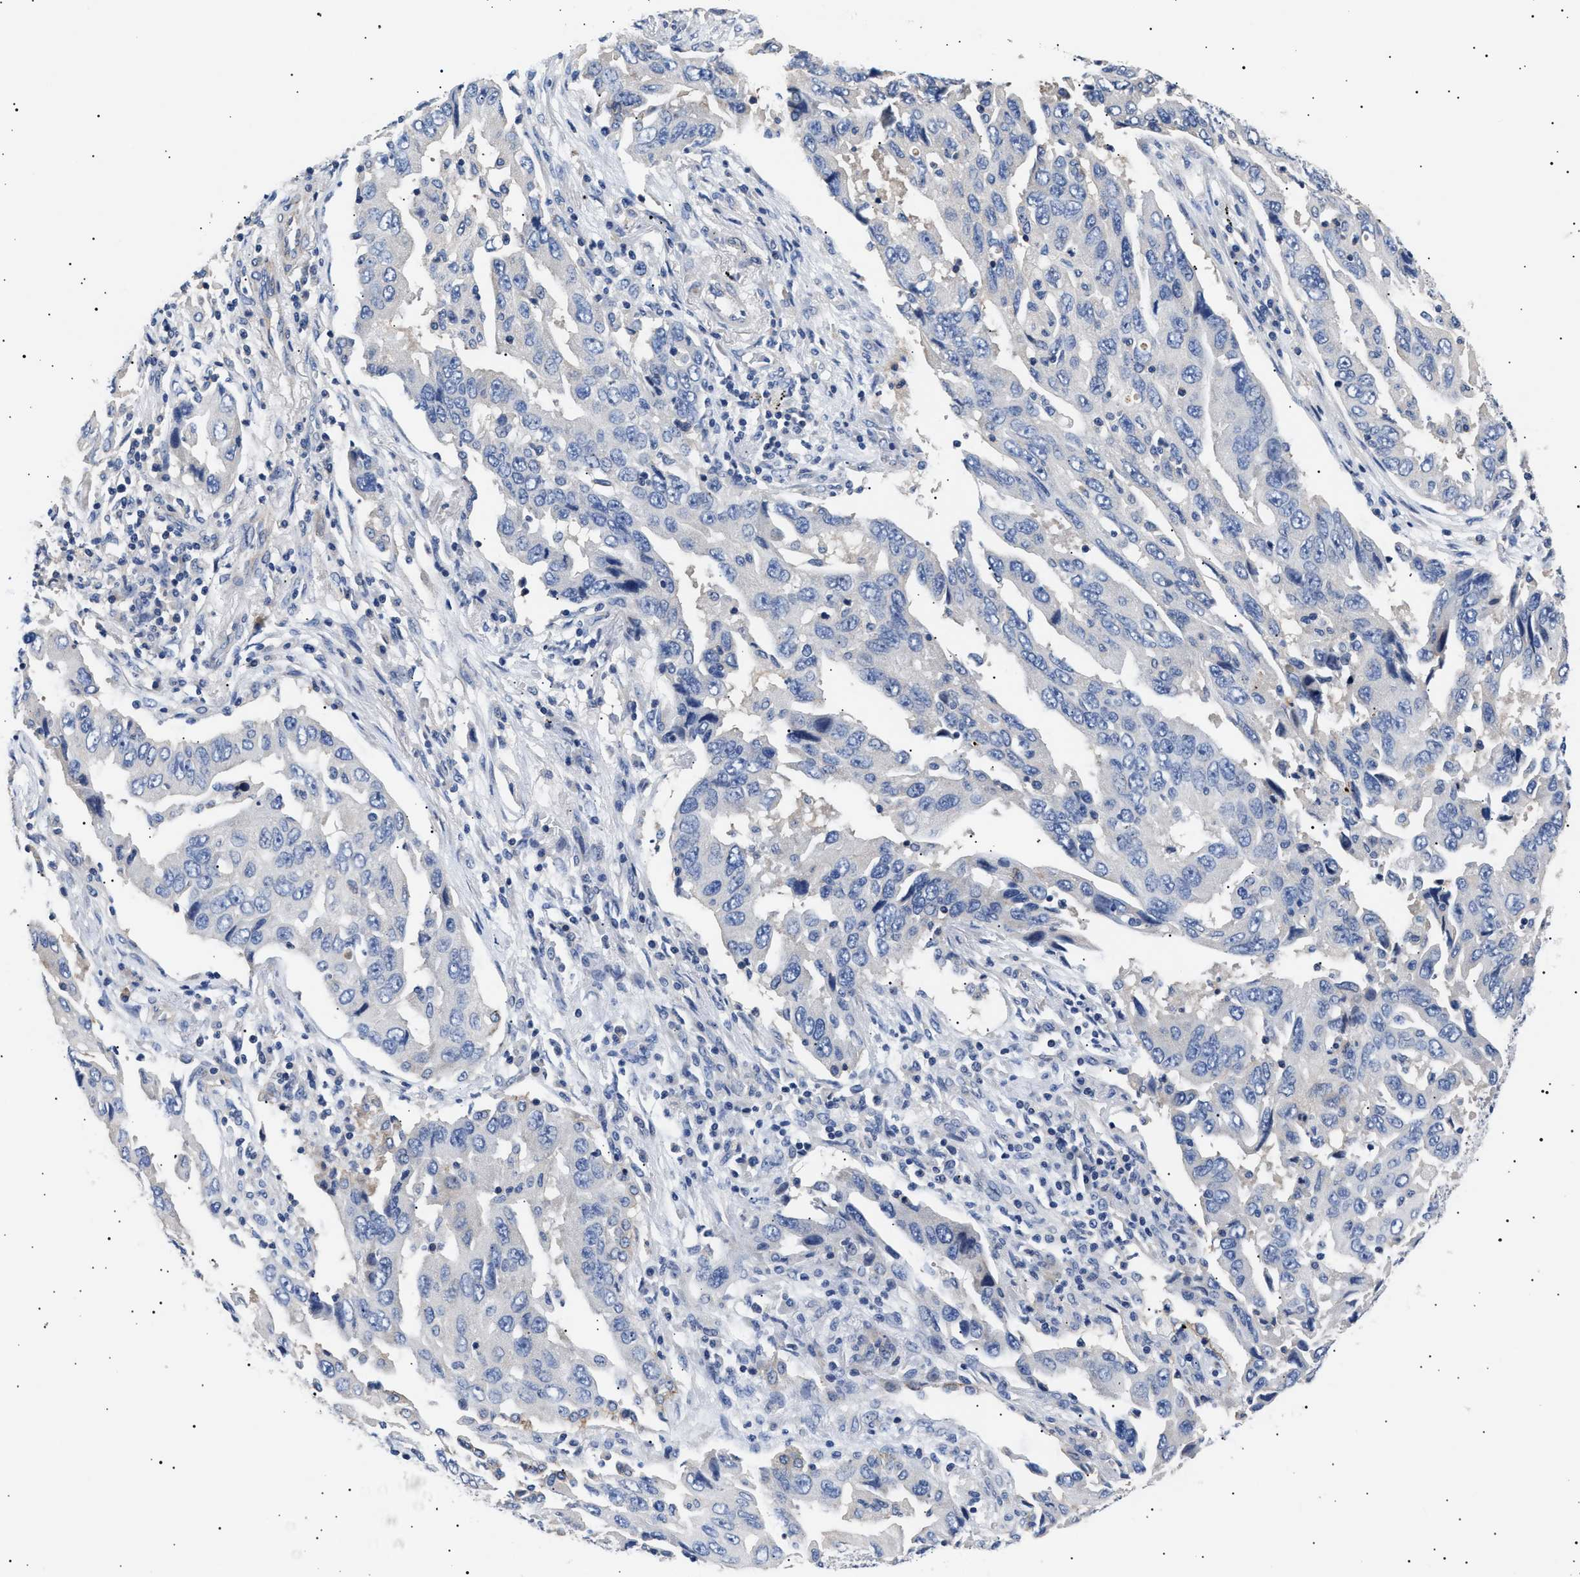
{"staining": {"intensity": "negative", "quantity": "none", "location": "none"}, "tissue": "lung cancer", "cell_type": "Tumor cells", "image_type": "cancer", "snomed": [{"axis": "morphology", "description": "Adenocarcinoma, NOS"}, {"axis": "topography", "description": "Lung"}], "caption": "Immunohistochemistry (IHC) of human adenocarcinoma (lung) displays no expression in tumor cells.", "gene": "HEMGN", "patient": {"sex": "female", "age": 65}}